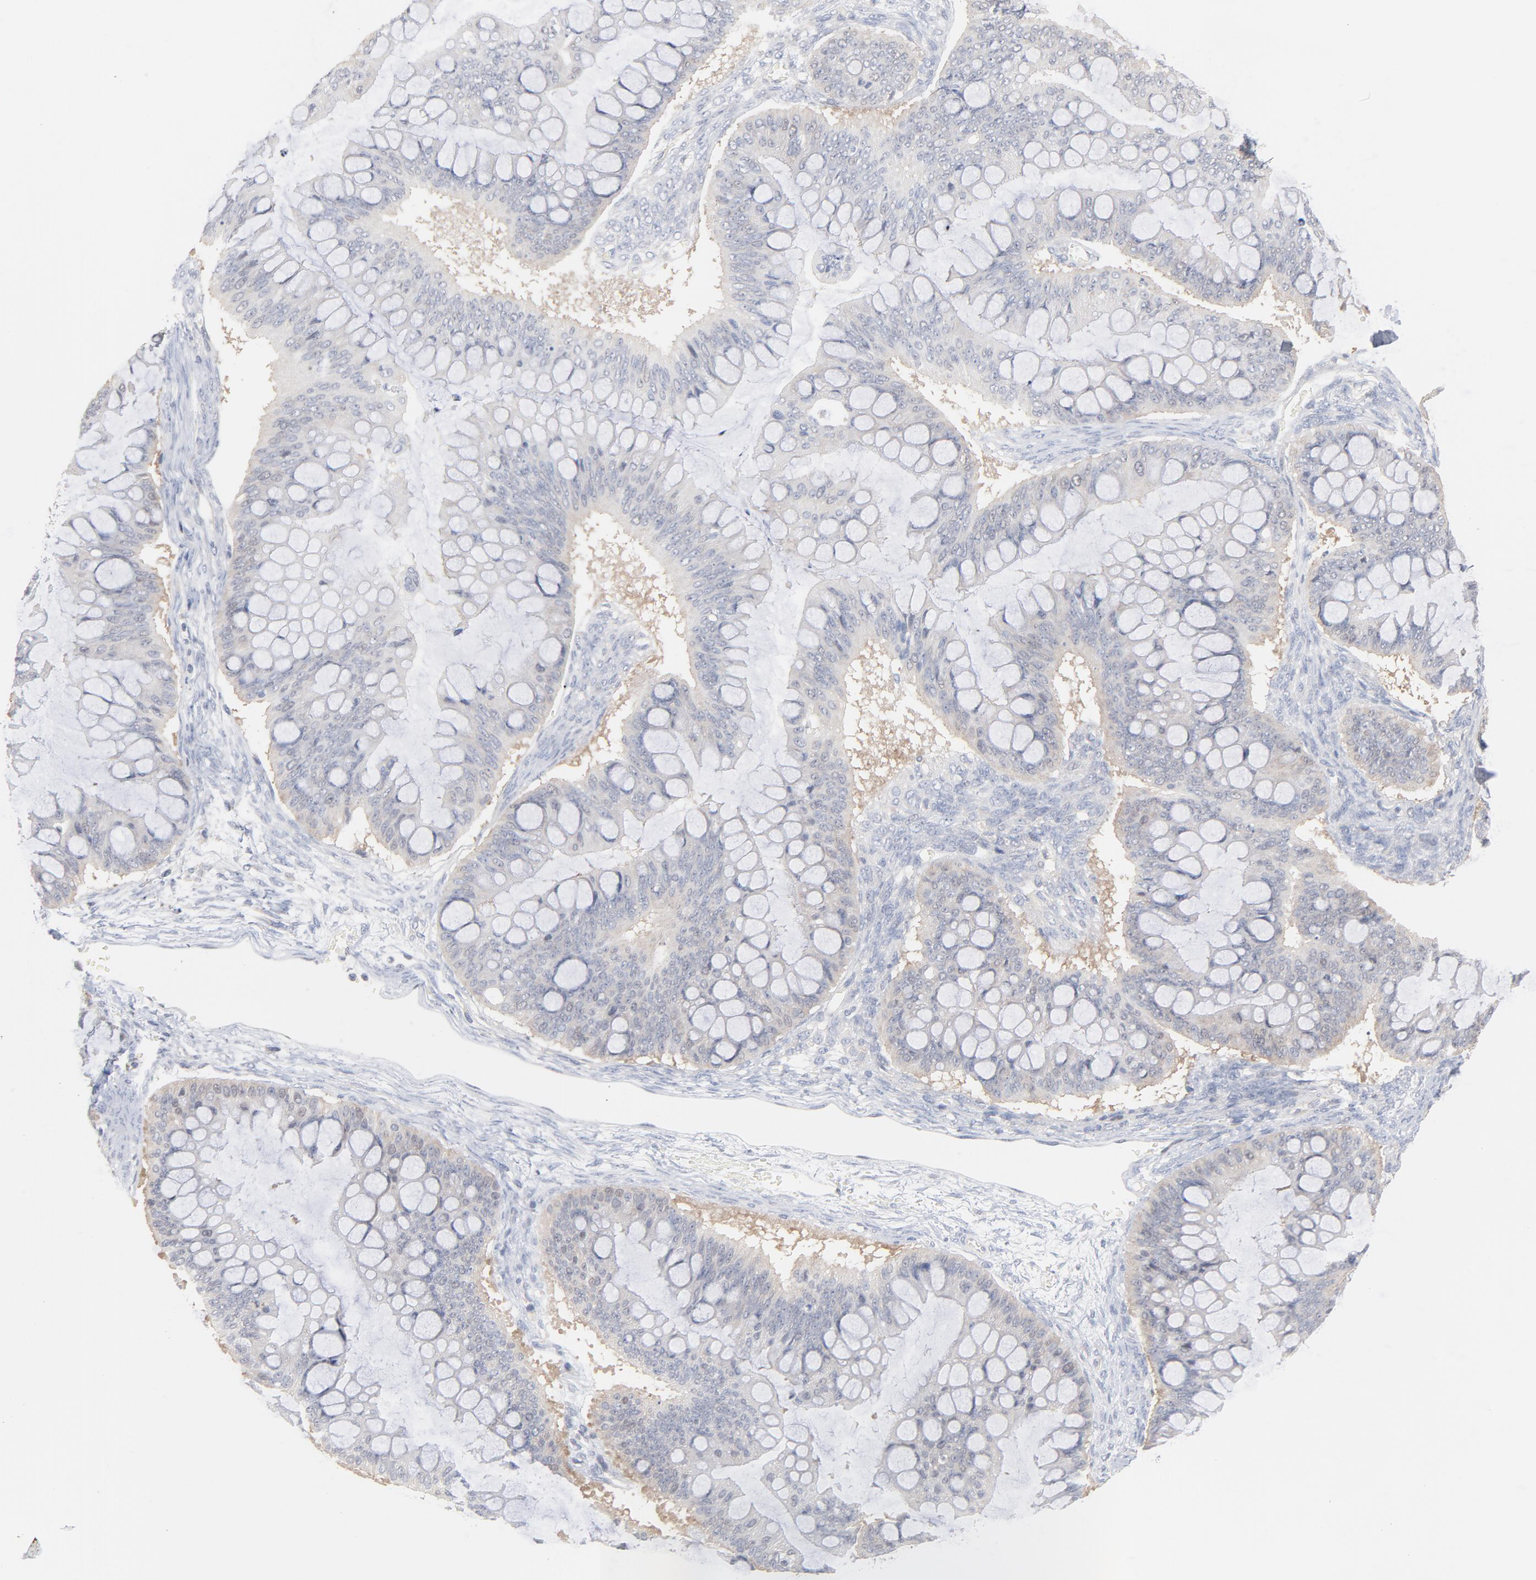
{"staining": {"intensity": "negative", "quantity": "none", "location": "none"}, "tissue": "ovarian cancer", "cell_type": "Tumor cells", "image_type": "cancer", "snomed": [{"axis": "morphology", "description": "Cystadenocarcinoma, mucinous, NOS"}, {"axis": "topography", "description": "Ovary"}], "caption": "Immunohistochemical staining of ovarian cancer demonstrates no significant expression in tumor cells.", "gene": "UBL4A", "patient": {"sex": "female", "age": 73}}